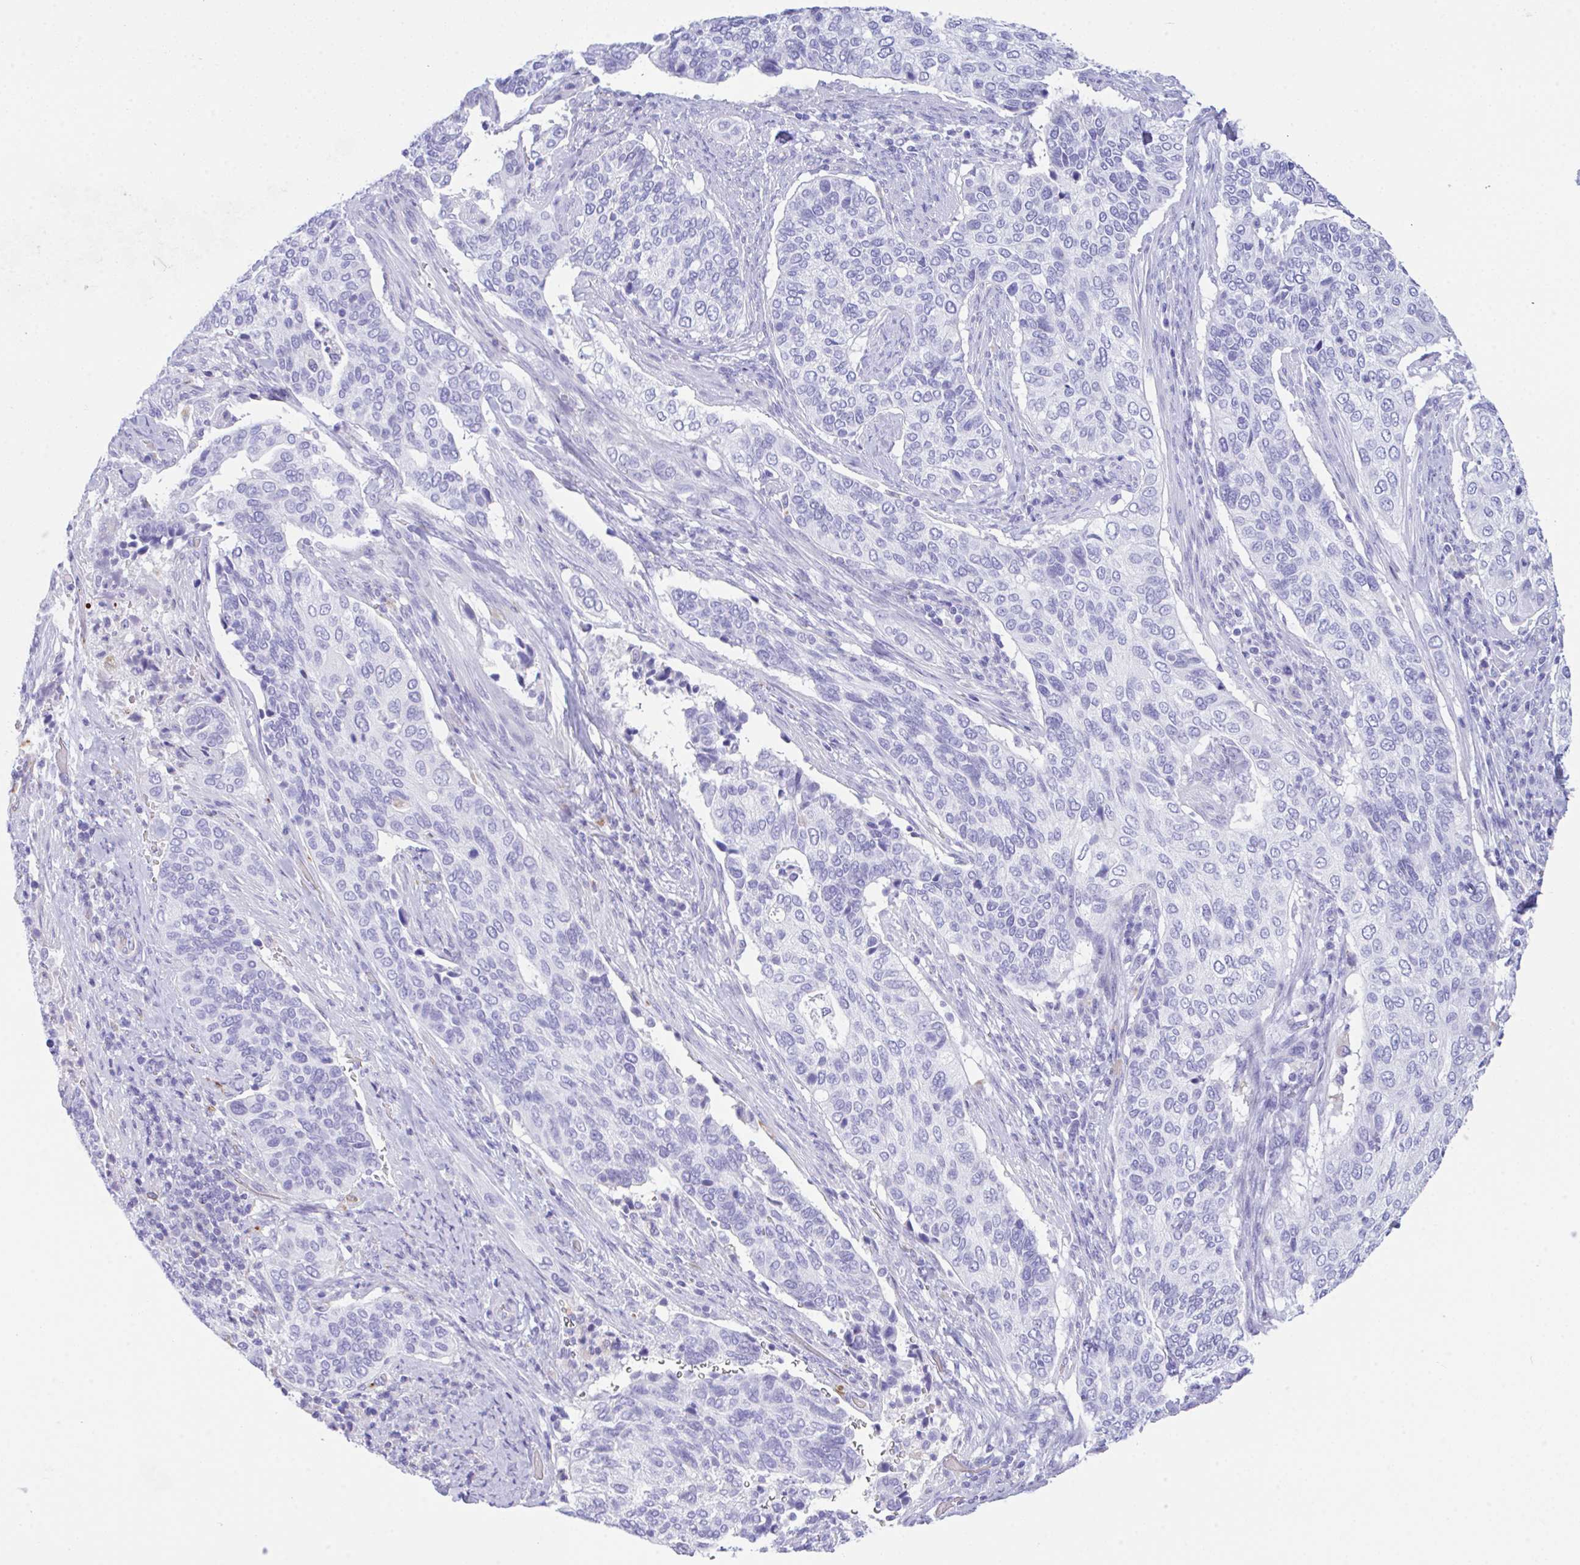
{"staining": {"intensity": "negative", "quantity": "none", "location": "none"}, "tissue": "cervical cancer", "cell_type": "Tumor cells", "image_type": "cancer", "snomed": [{"axis": "morphology", "description": "Squamous cell carcinoma, NOS"}, {"axis": "topography", "description": "Cervix"}], "caption": "A high-resolution micrograph shows immunohistochemistry staining of cervical cancer, which demonstrates no significant staining in tumor cells.", "gene": "NDUFAF8", "patient": {"sex": "female", "age": 38}}